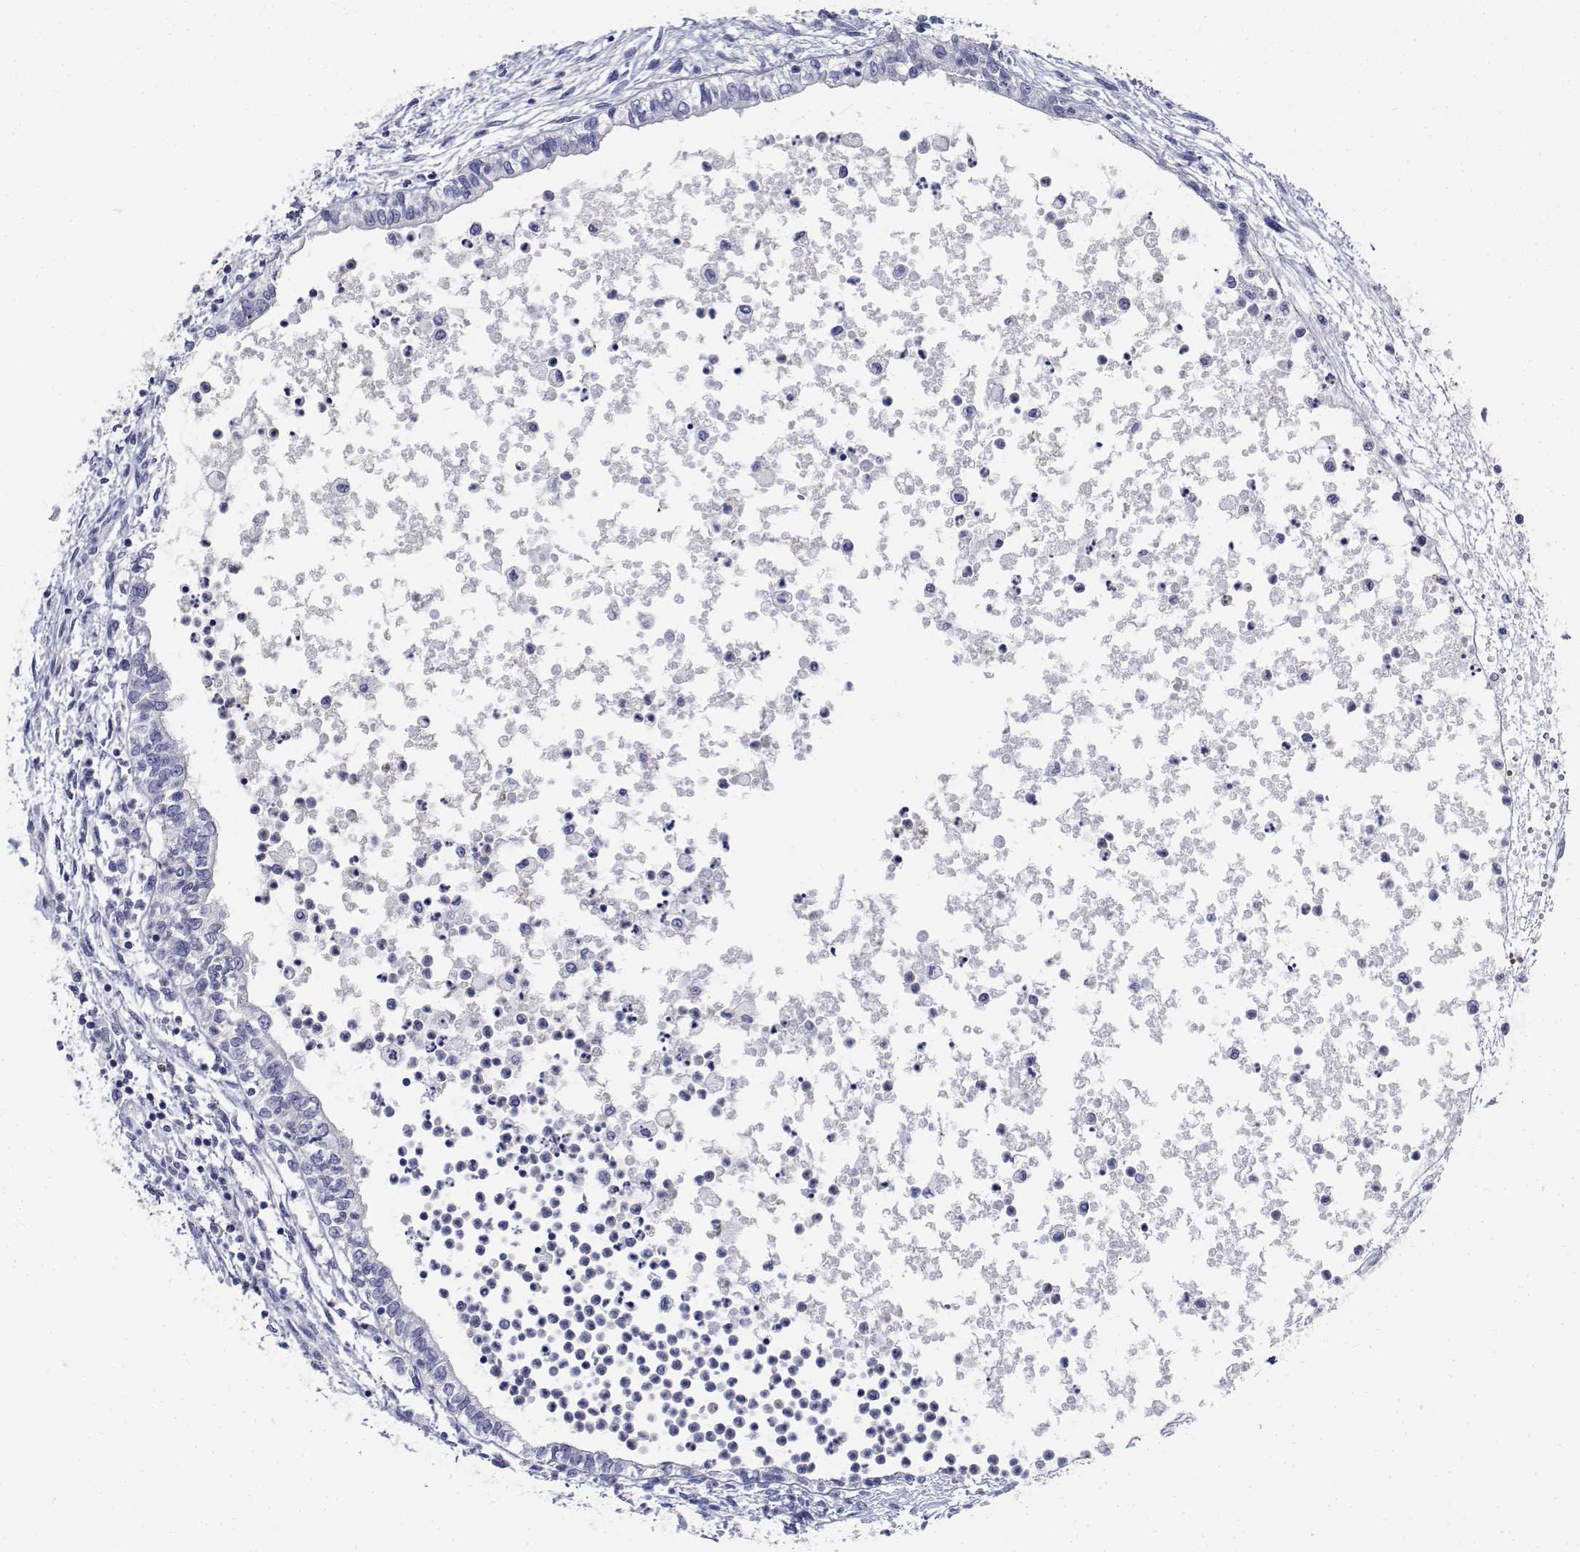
{"staining": {"intensity": "negative", "quantity": "none", "location": "none"}, "tissue": "testis cancer", "cell_type": "Tumor cells", "image_type": "cancer", "snomed": [{"axis": "morphology", "description": "Carcinoma, Embryonal, NOS"}, {"axis": "topography", "description": "Testis"}], "caption": "High power microscopy image of an immunohistochemistry photomicrograph of testis embryonal carcinoma, revealing no significant expression in tumor cells.", "gene": "PLXNA4", "patient": {"sex": "male", "age": 37}}